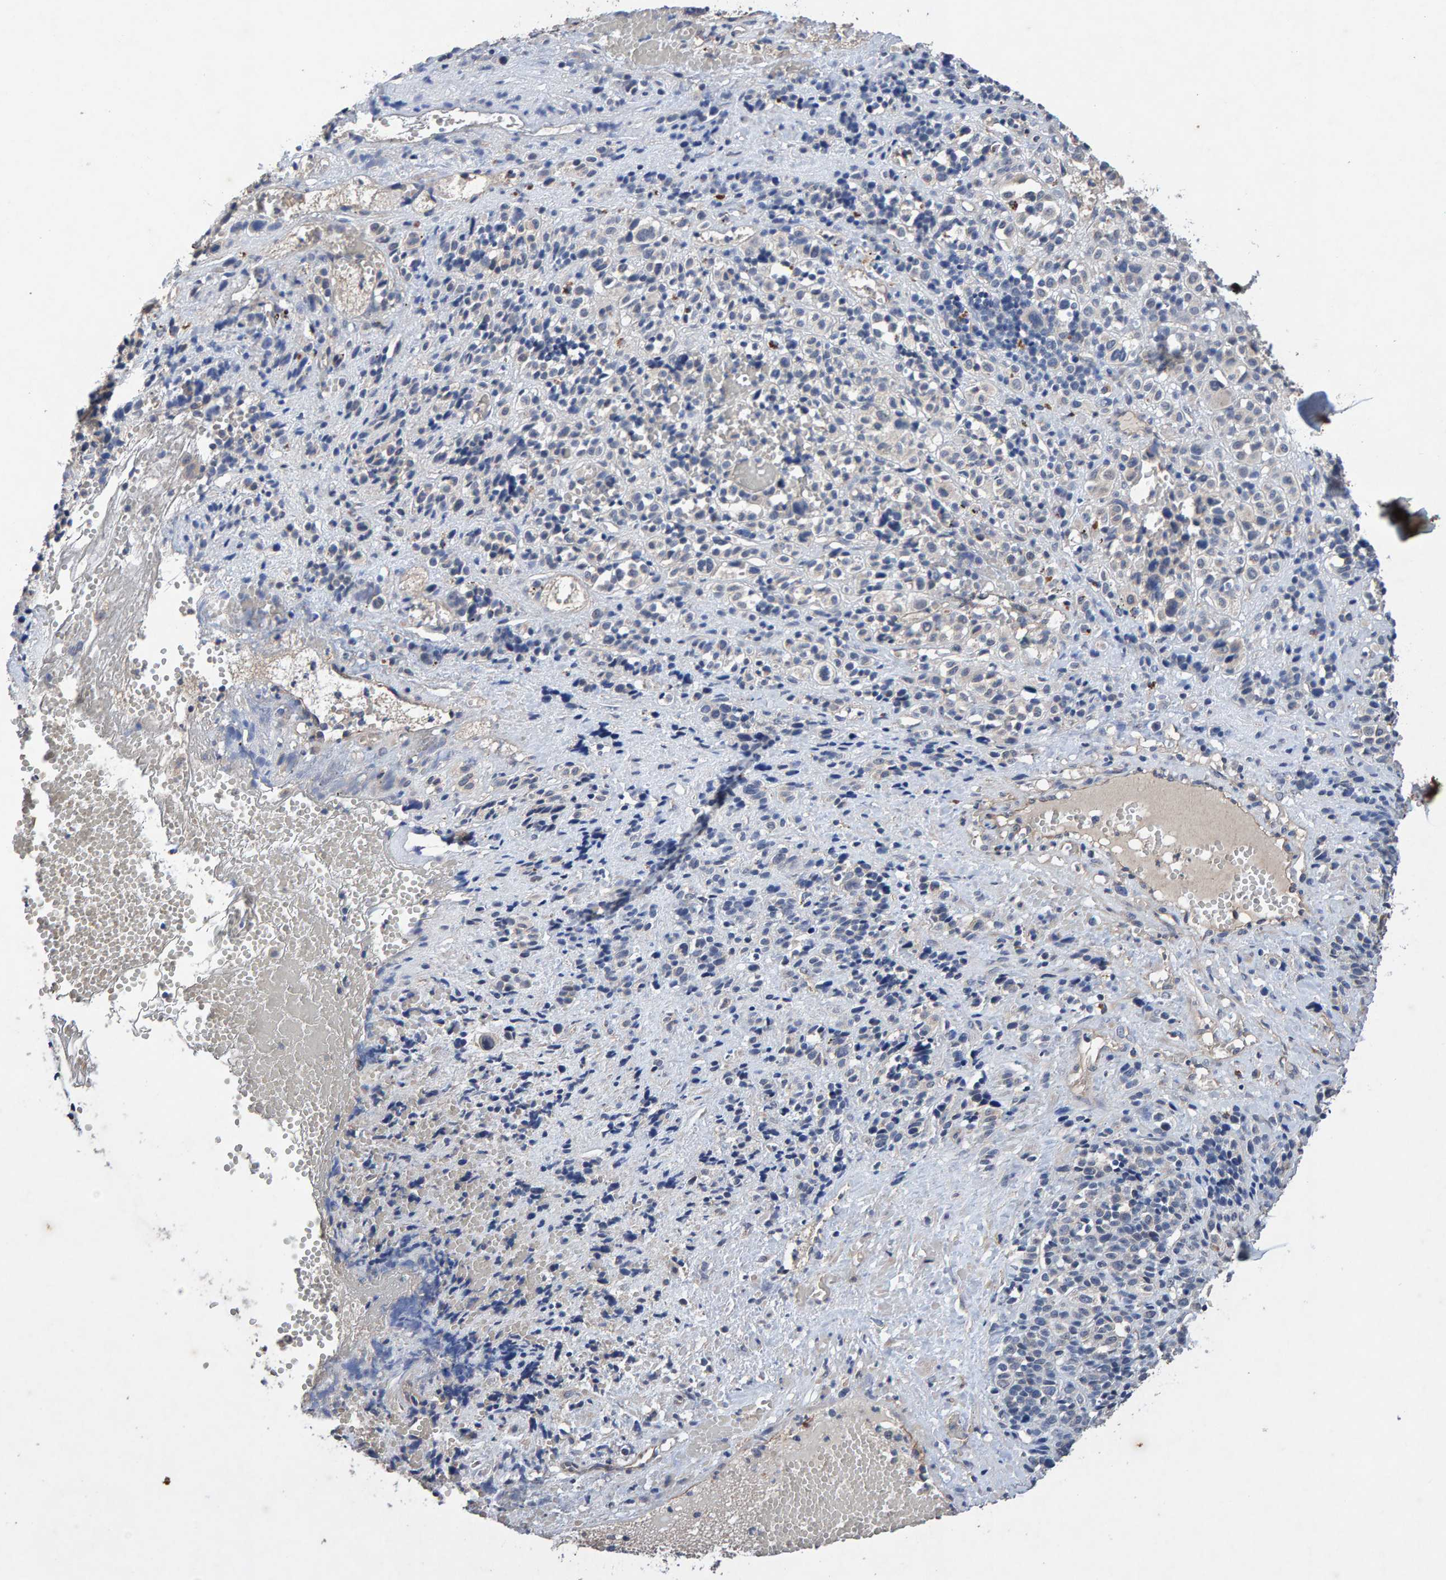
{"staining": {"intensity": "negative", "quantity": "none", "location": "none"}, "tissue": "melanoma", "cell_type": "Tumor cells", "image_type": "cancer", "snomed": [{"axis": "morphology", "description": "Malignant melanoma, Metastatic site"}, {"axis": "topography", "description": "Skin"}], "caption": "The histopathology image displays no significant expression in tumor cells of malignant melanoma (metastatic site).", "gene": "EFR3A", "patient": {"sex": "female", "age": 74}}